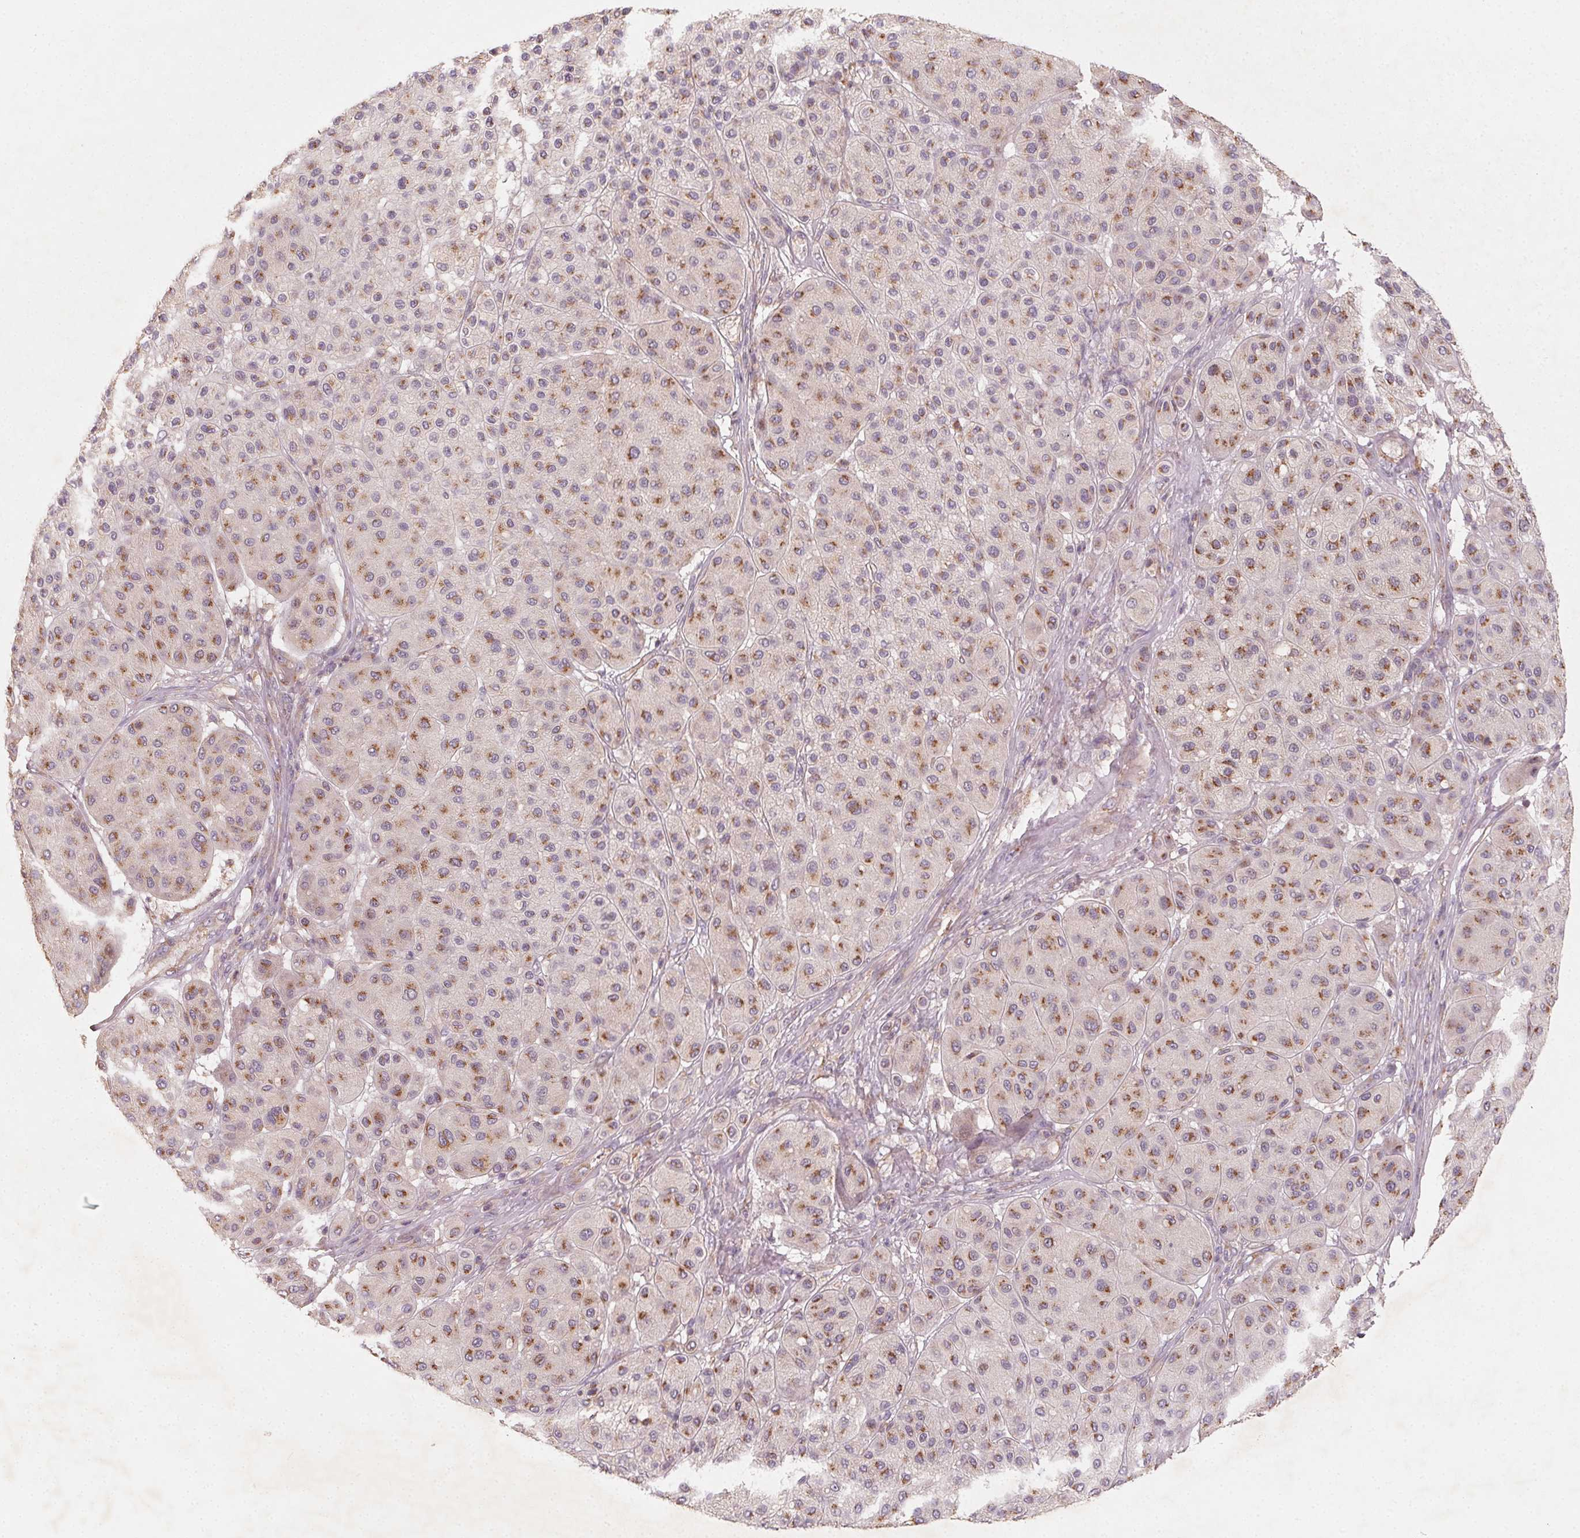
{"staining": {"intensity": "moderate", "quantity": "25%-75%", "location": "cytoplasmic/membranous"}, "tissue": "melanoma", "cell_type": "Tumor cells", "image_type": "cancer", "snomed": [{"axis": "morphology", "description": "Malignant melanoma, Metastatic site"}, {"axis": "topography", "description": "Smooth muscle"}], "caption": "A micrograph of human melanoma stained for a protein reveals moderate cytoplasmic/membranous brown staining in tumor cells.", "gene": "AP1S1", "patient": {"sex": "male", "age": 41}}